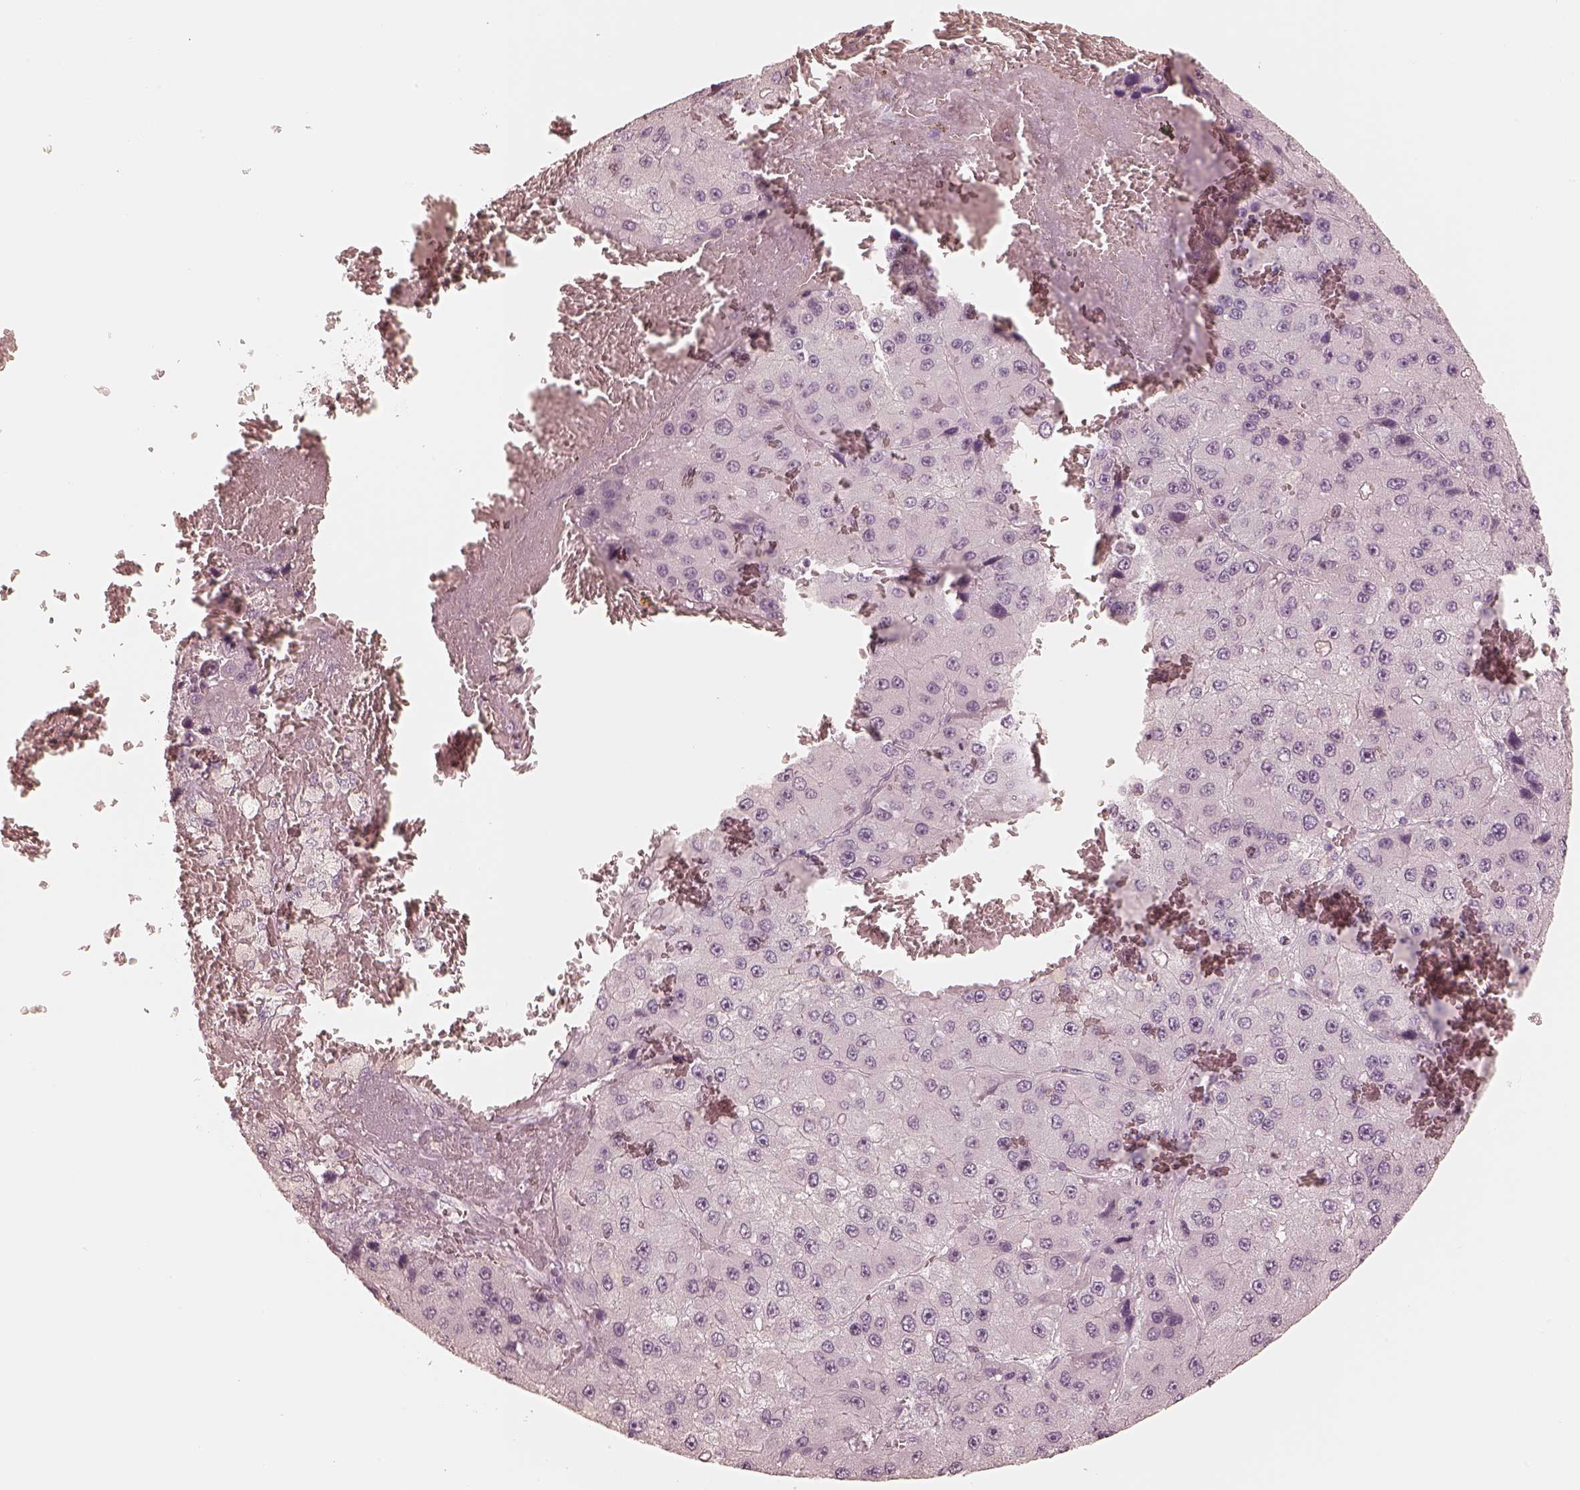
{"staining": {"intensity": "negative", "quantity": "none", "location": "none"}, "tissue": "liver cancer", "cell_type": "Tumor cells", "image_type": "cancer", "snomed": [{"axis": "morphology", "description": "Carcinoma, Hepatocellular, NOS"}, {"axis": "topography", "description": "Liver"}], "caption": "Human liver cancer (hepatocellular carcinoma) stained for a protein using IHC demonstrates no positivity in tumor cells.", "gene": "CALR3", "patient": {"sex": "female", "age": 73}}